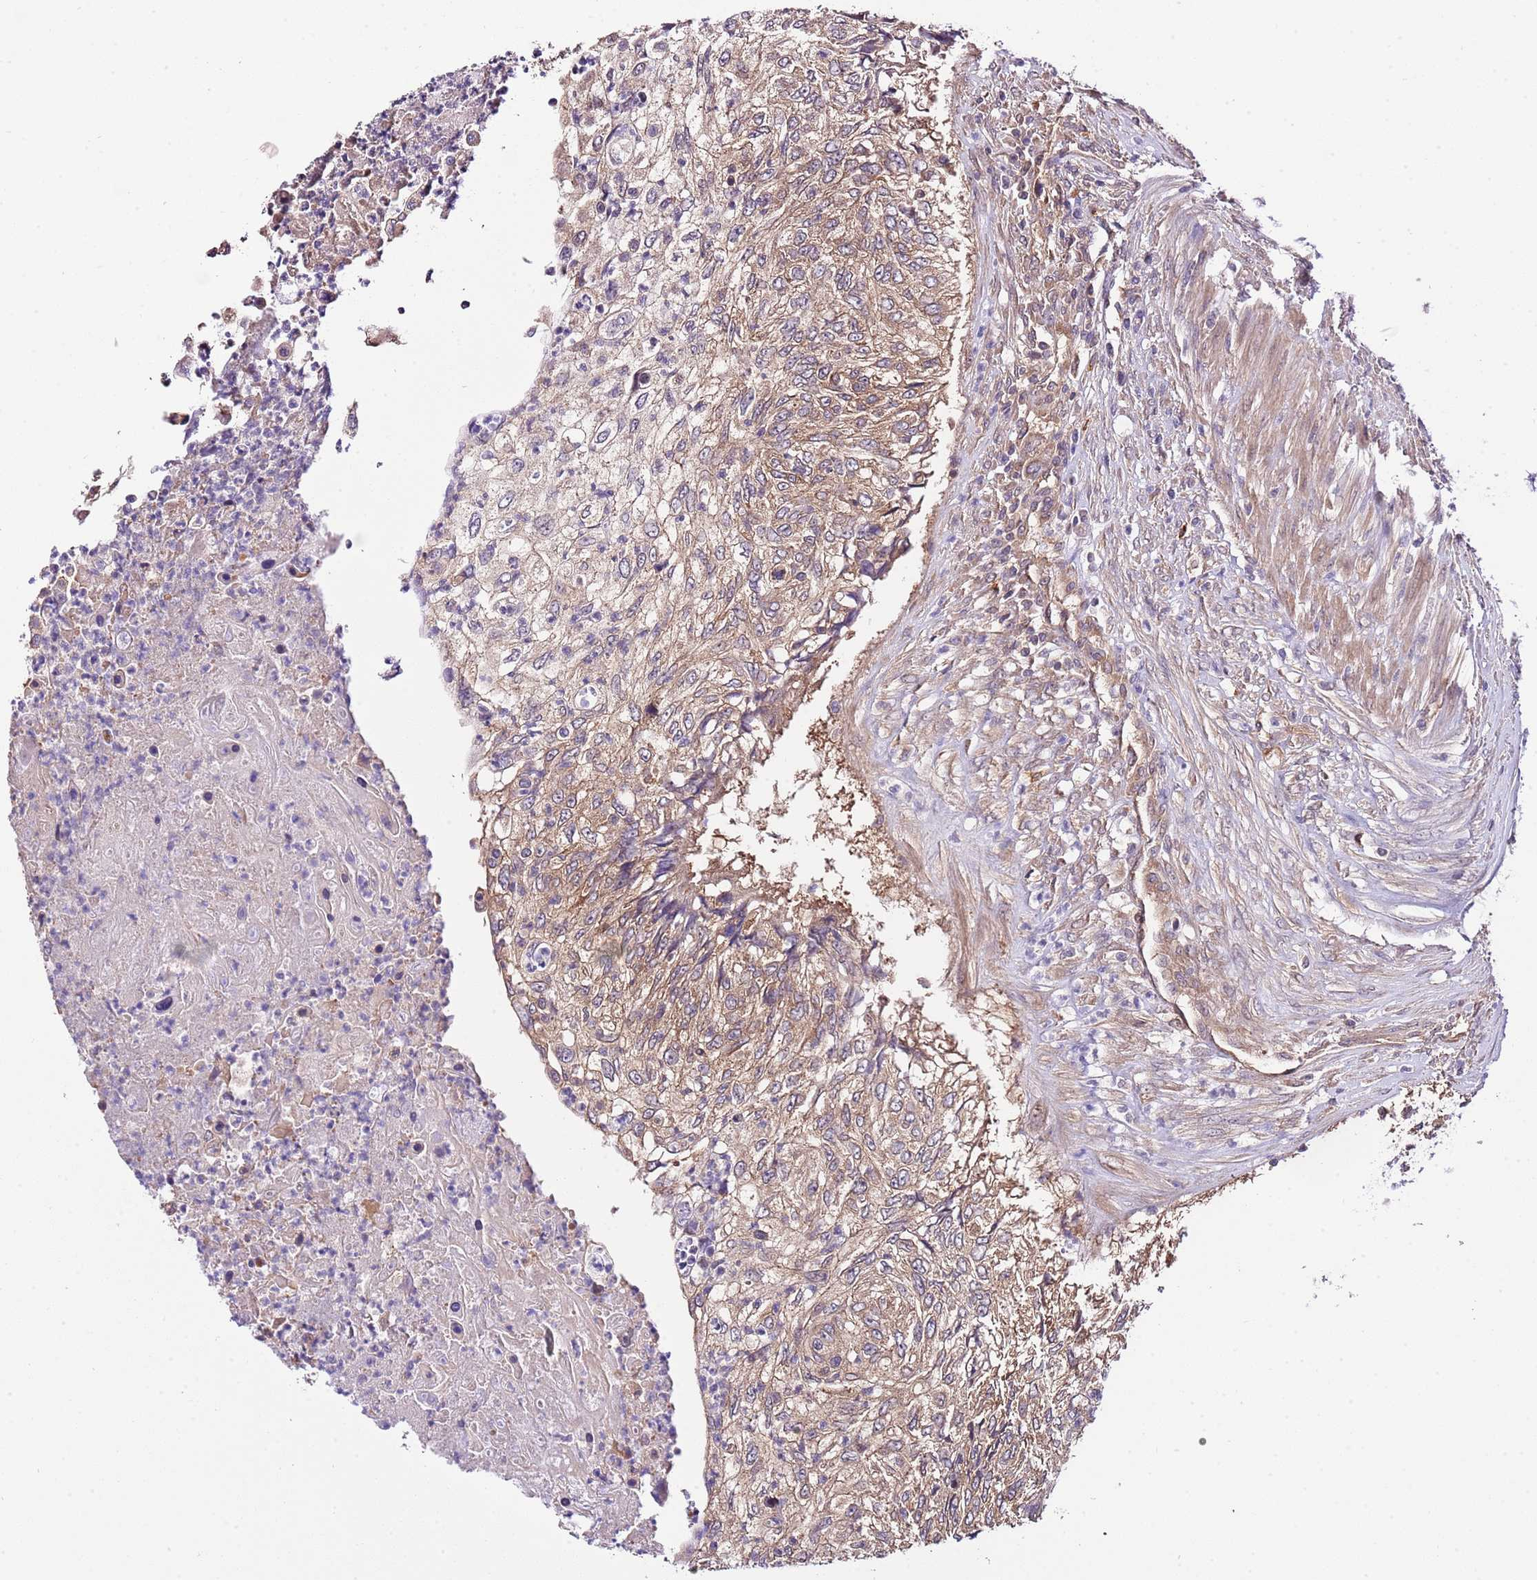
{"staining": {"intensity": "moderate", "quantity": "25%-75%", "location": "cytoplasmic/membranous"}, "tissue": "urothelial cancer", "cell_type": "Tumor cells", "image_type": "cancer", "snomed": [{"axis": "morphology", "description": "Urothelial carcinoma, High grade"}, {"axis": "topography", "description": "Urinary bladder"}], "caption": "The photomicrograph demonstrates staining of urothelial cancer, revealing moderate cytoplasmic/membranous protein expression (brown color) within tumor cells.", "gene": "DONSON", "patient": {"sex": "female", "age": 60}}